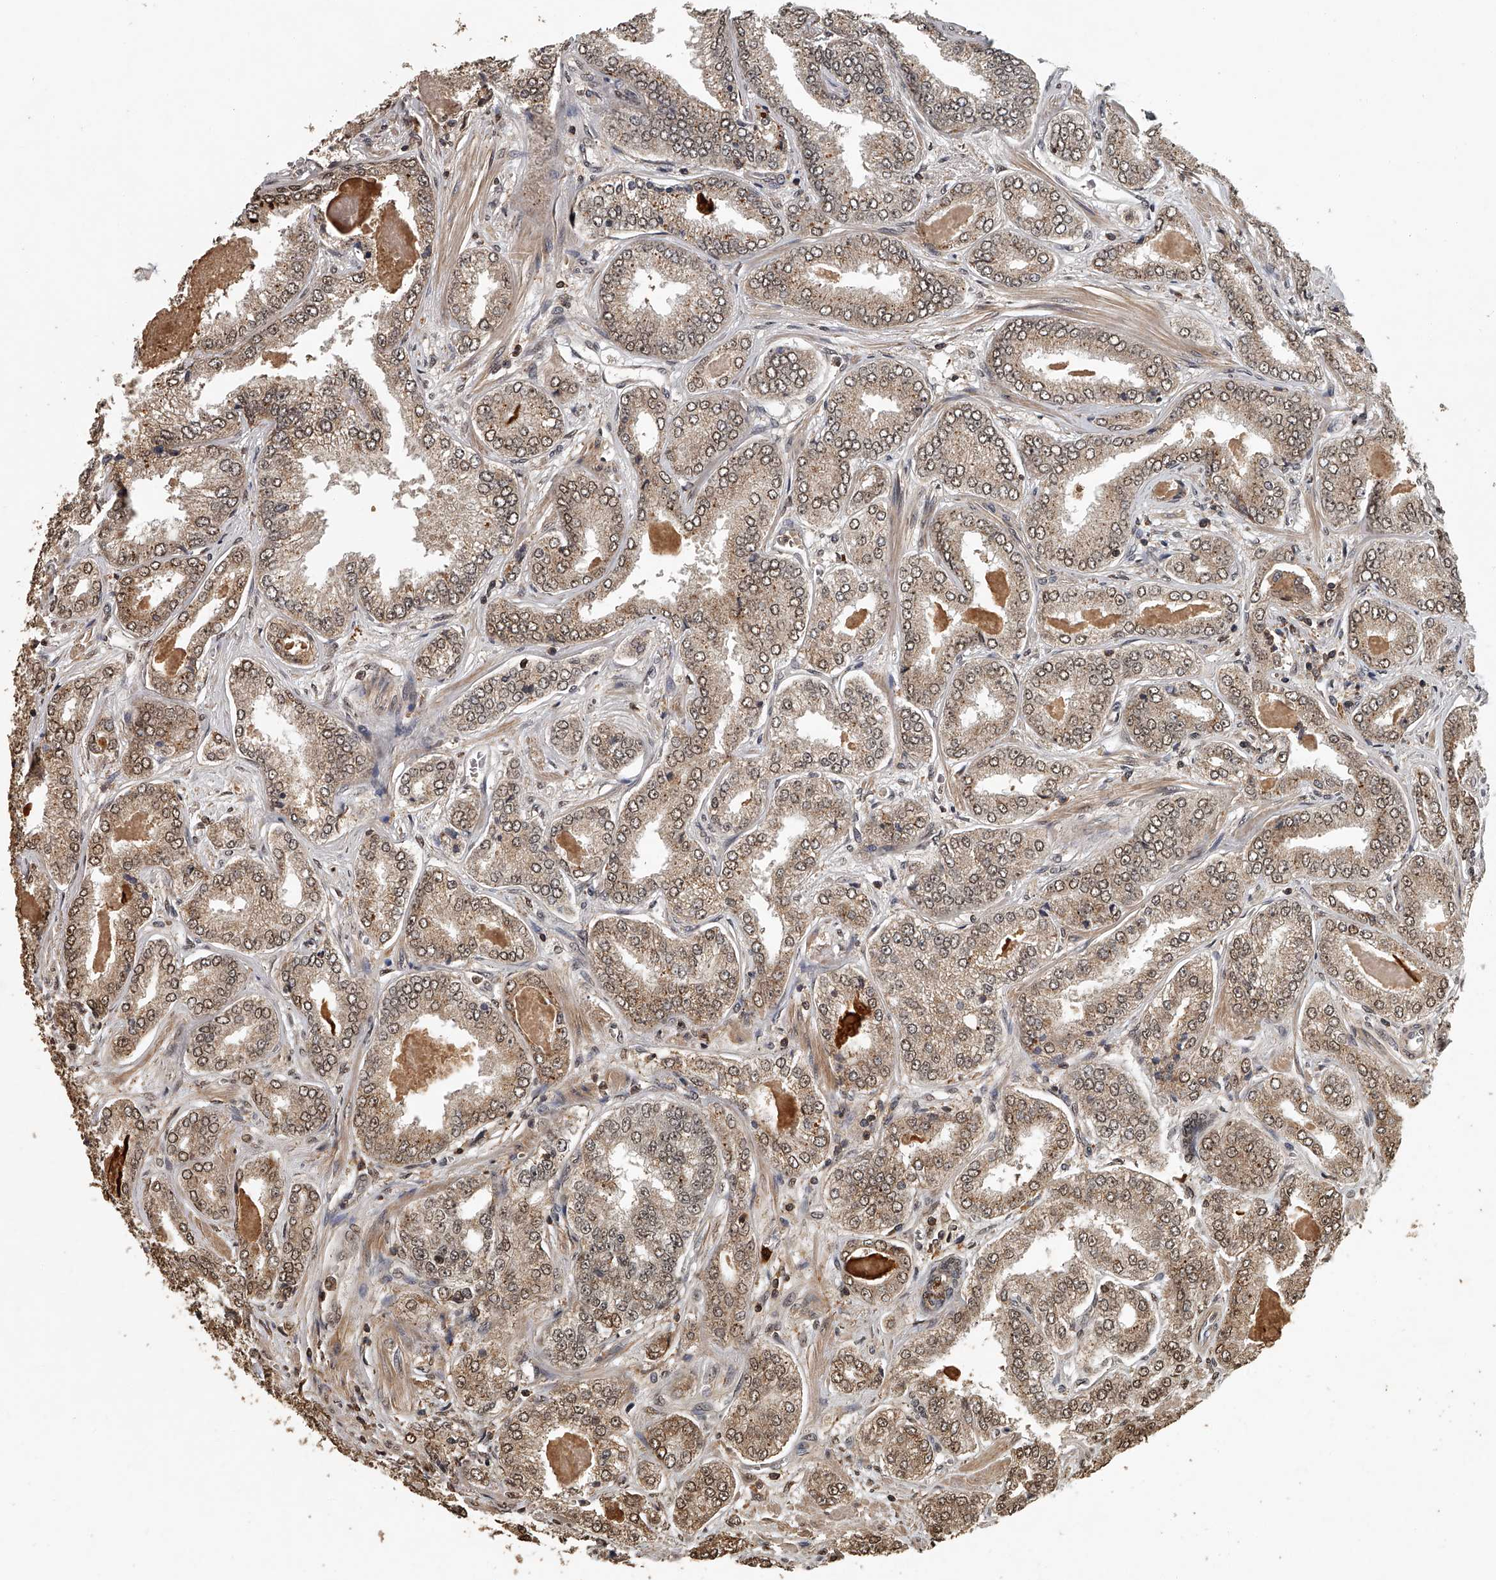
{"staining": {"intensity": "moderate", "quantity": ">75%", "location": "cytoplasmic/membranous,nuclear"}, "tissue": "prostate cancer", "cell_type": "Tumor cells", "image_type": "cancer", "snomed": [{"axis": "morphology", "description": "Adenocarcinoma, High grade"}, {"axis": "topography", "description": "Prostate"}], "caption": "A micrograph of human prostate adenocarcinoma (high-grade) stained for a protein exhibits moderate cytoplasmic/membranous and nuclear brown staining in tumor cells.", "gene": "PLEKHG1", "patient": {"sex": "male", "age": 71}}